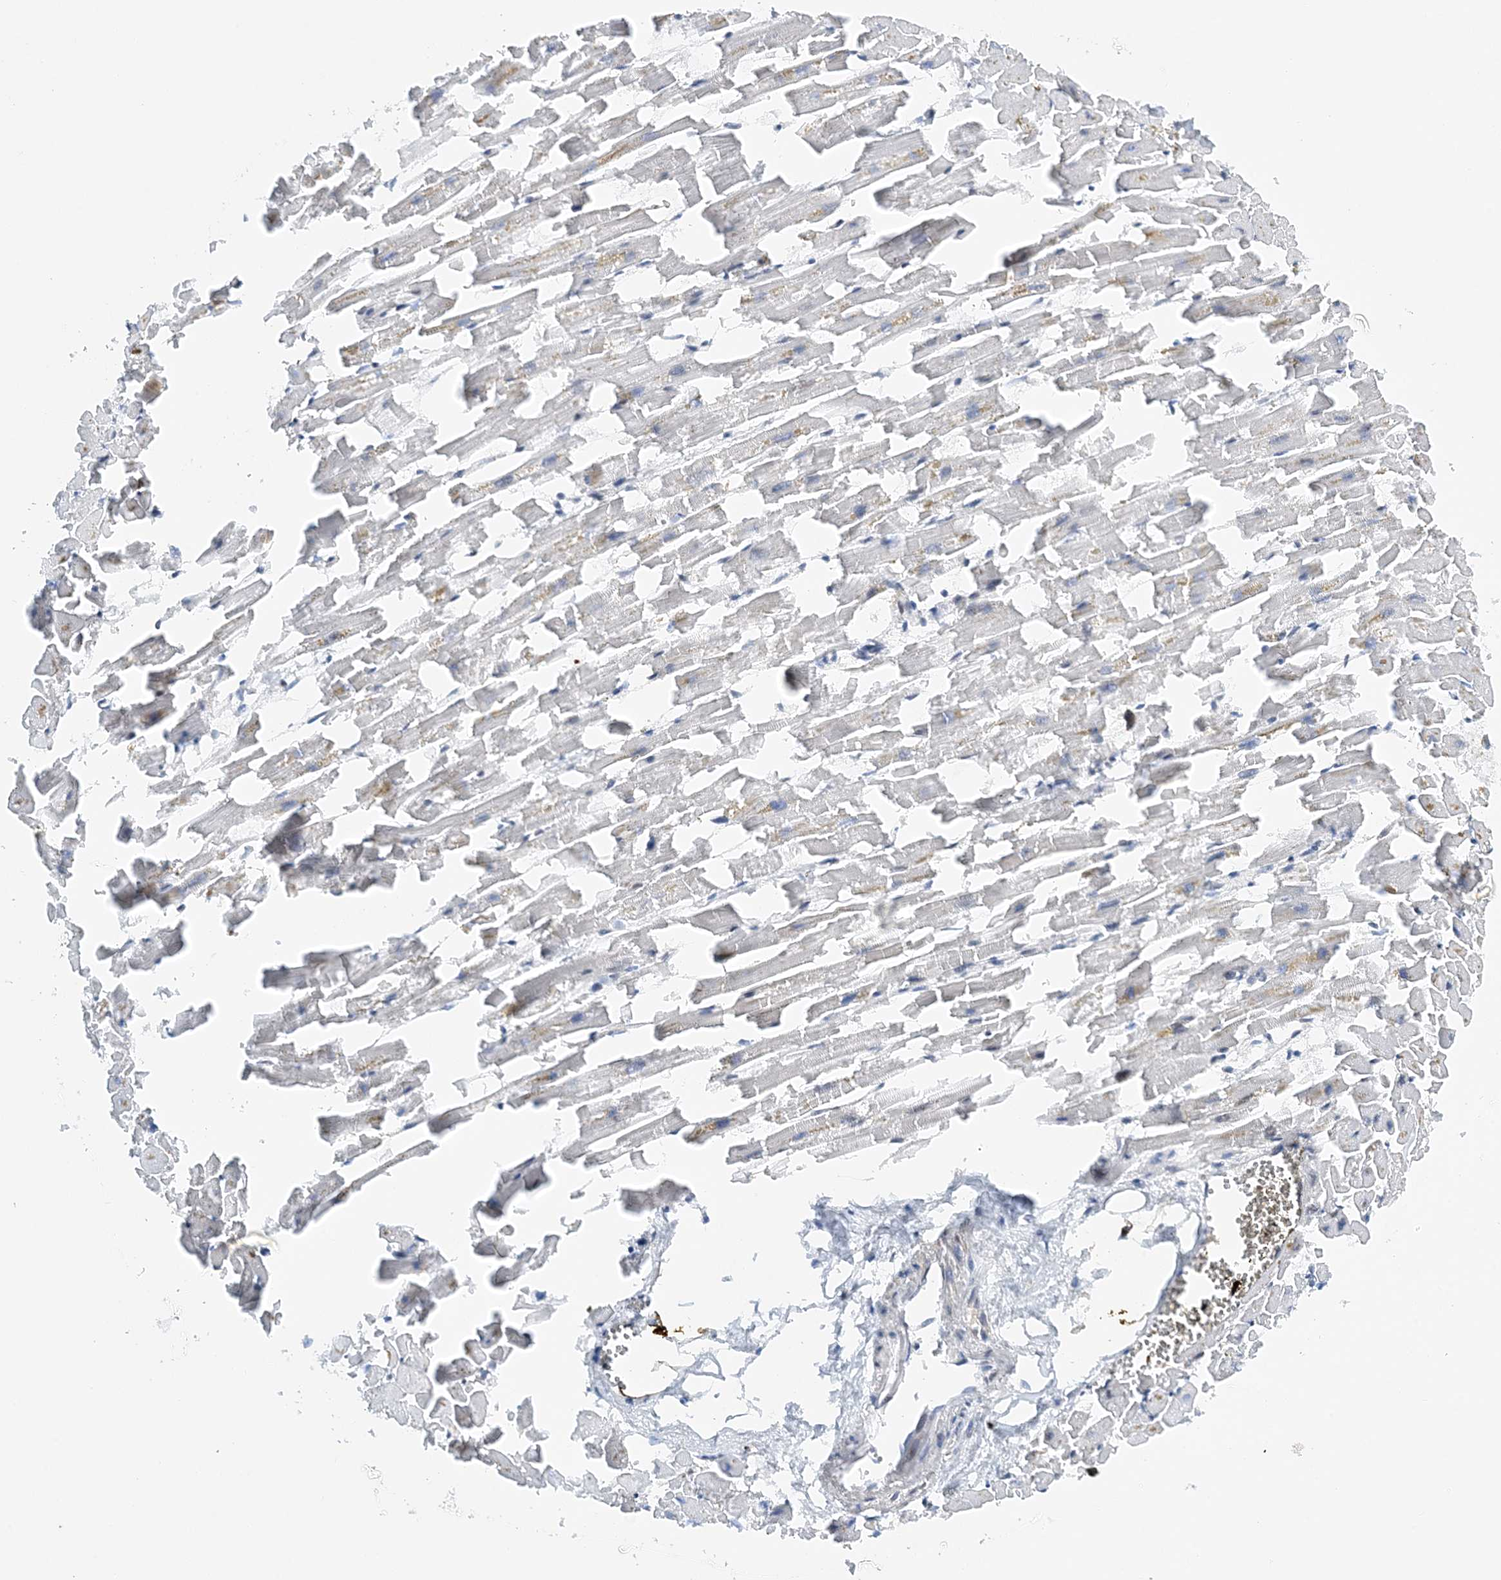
{"staining": {"intensity": "negative", "quantity": "none", "location": "none"}, "tissue": "heart muscle", "cell_type": "Cardiomyocytes", "image_type": "normal", "snomed": [{"axis": "morphology", "description": "Normal tissue, NOS"}, {"axis": "topography", "description": "Heart"}], "caption": "An IHC micrograph of normal heart muscle is shown. There is no staining in cardiomyocytes of heart muscle.", "gene": "PRMT9", "patient": {"sex": "female", "age": 64}}